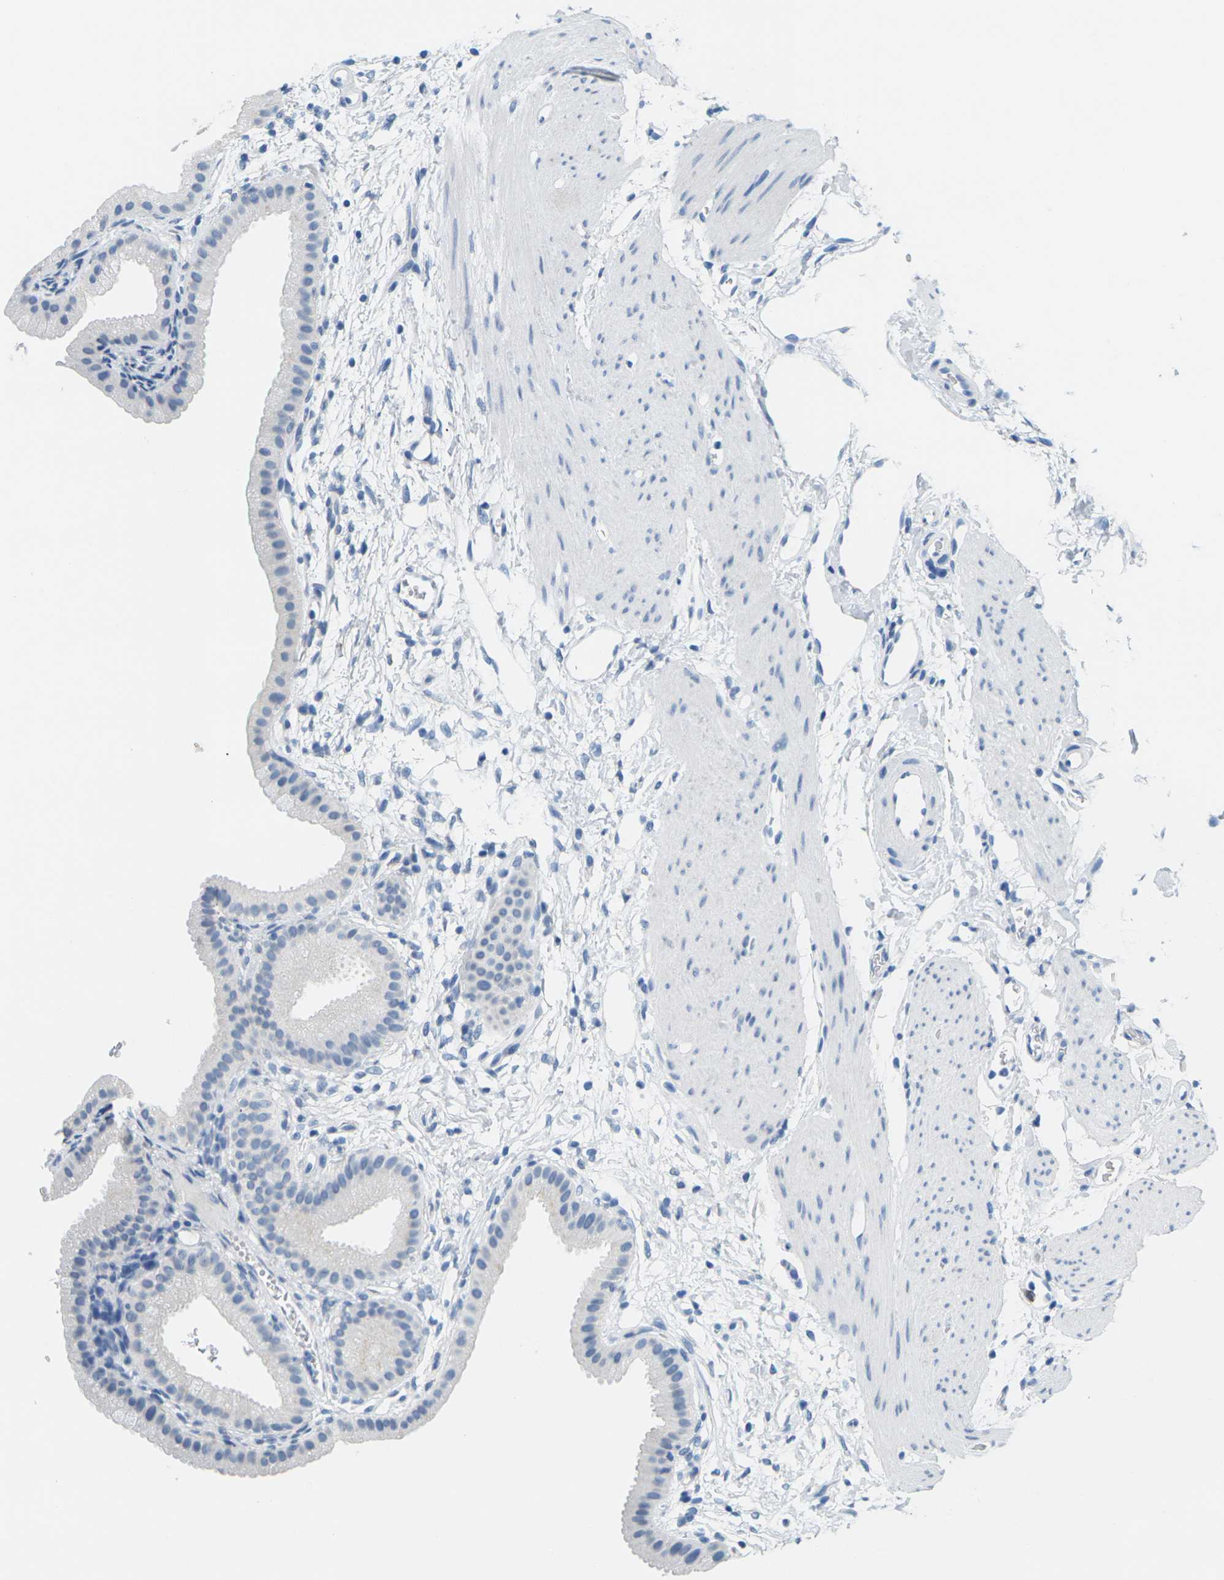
{"staining": {"intensity": "negative", "quantity": "none", "location": "none"}, "tissue": "gallbladder", "cell_type": "Glandular cells", "image_type": "normal", "snomed": [{"axis": "morphology", "description": "Normal tissue, NOS"}, {"axis": "topography", "description": "Gallbladder"}], "caption": "Immunohistochemical staining of benign gallbladder demonstrates no significant staining in glandular cells. The staining was performed using DAB to visualize the protein expression in brown, while the nuclei were stained in blue with hematoxylin (Magnification: 20x).", "gene": "CTAG1A", "patient": {"sex": "female", "age": 64}}